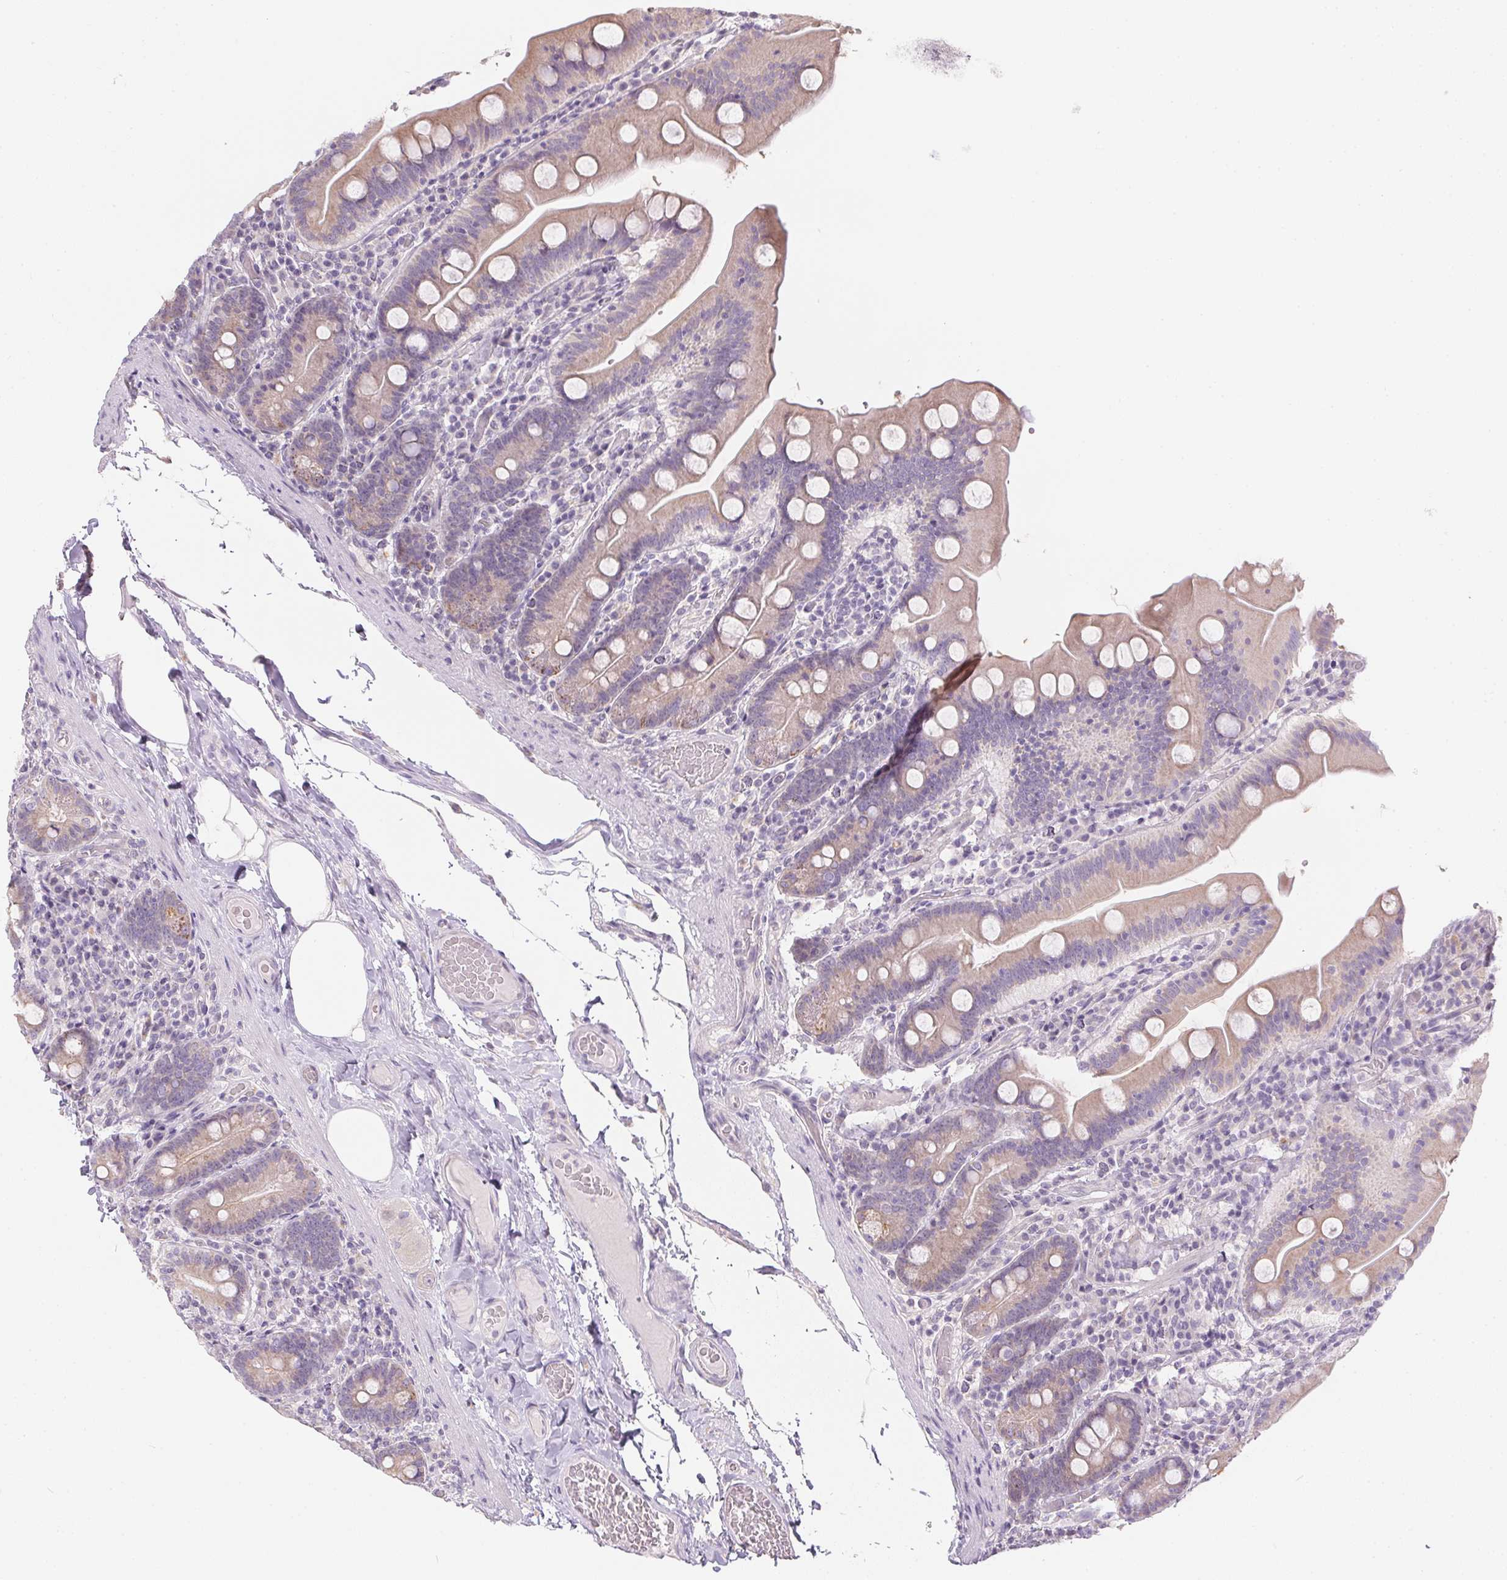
{"staining": {"intensity": "weak", "quantity": "25%-75%", "location": "cytoplasmic/membranous"}, "tissue": "small intestine", "cell_type": "Glandular cells", "image_type": "normal", "snomed": [{"axis": "morphology", "description": "Normal tissue, NOS"}, {"axis": "topography", "description": "Small intestine"}], "caption": "IHC micrograph of unremarkable small intestine: small intestine stained using immunohistochemistry (IHC) reveals low levels of weak protein expression localized specifically in the cytoplasmic/membranous of glandular cells, appearing as a cytoplasmic/membranous brown color.", "gene": "CTCFL", "patient": {"sex": "male", "age": 37}}